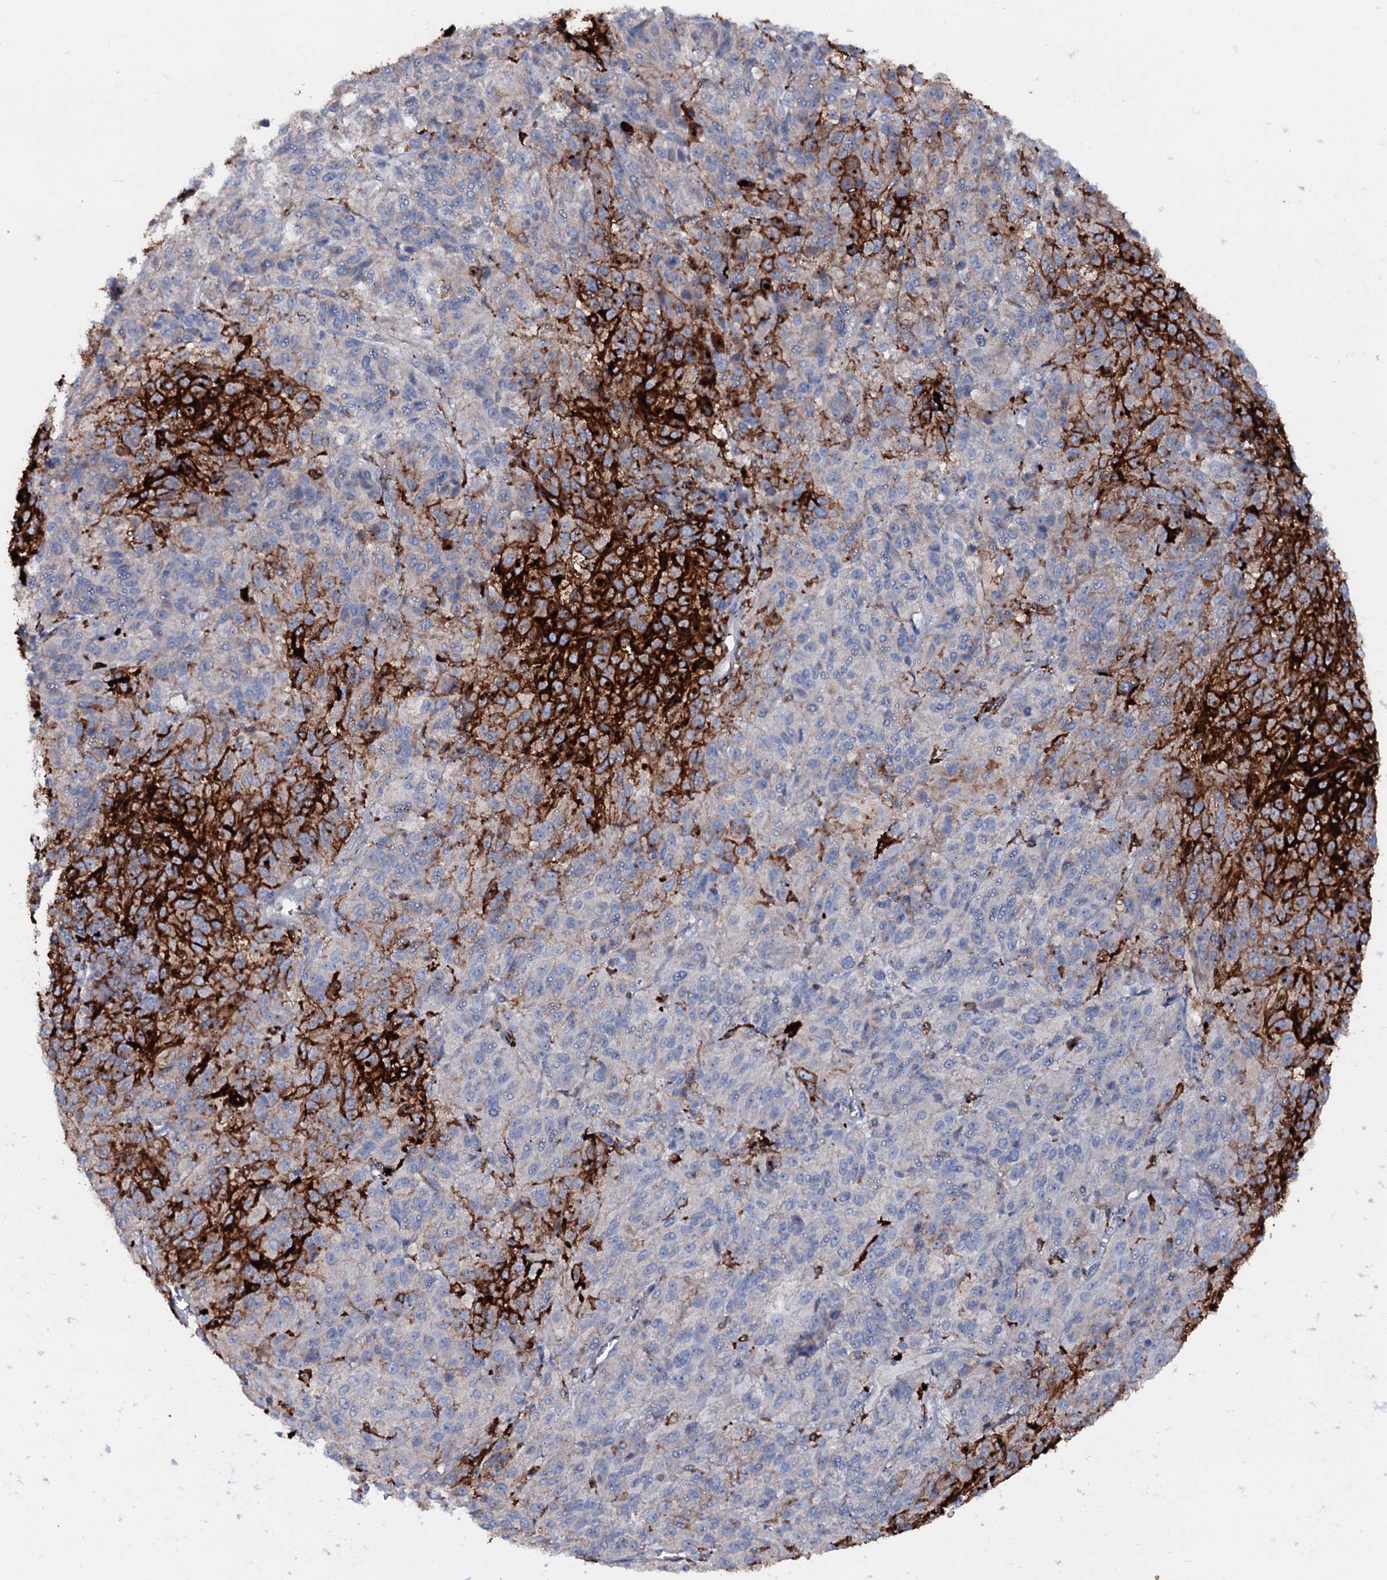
{"staining": {"intensity": "strong", "quantity": "<25%", "location": "cytoplasmic/membranous"}, "tissue": "melanoma", "cell_type": "Tumor cells", "image_type": "cancer", "snomed": [{"axis": "morphology", "description": "Malignant melanoma, Metastatic site"}, {"axis": "topography", "description": "Lung"}], "caption": "Malignant melanoma (metastatic site) stained with immunohistochemistry (IHC) exhibits strong cytoplasmic/membranous expression in about <25% of tumor cells.", "gene": "OSBPL2", "patient": {"sex": "male", "age": 64}}